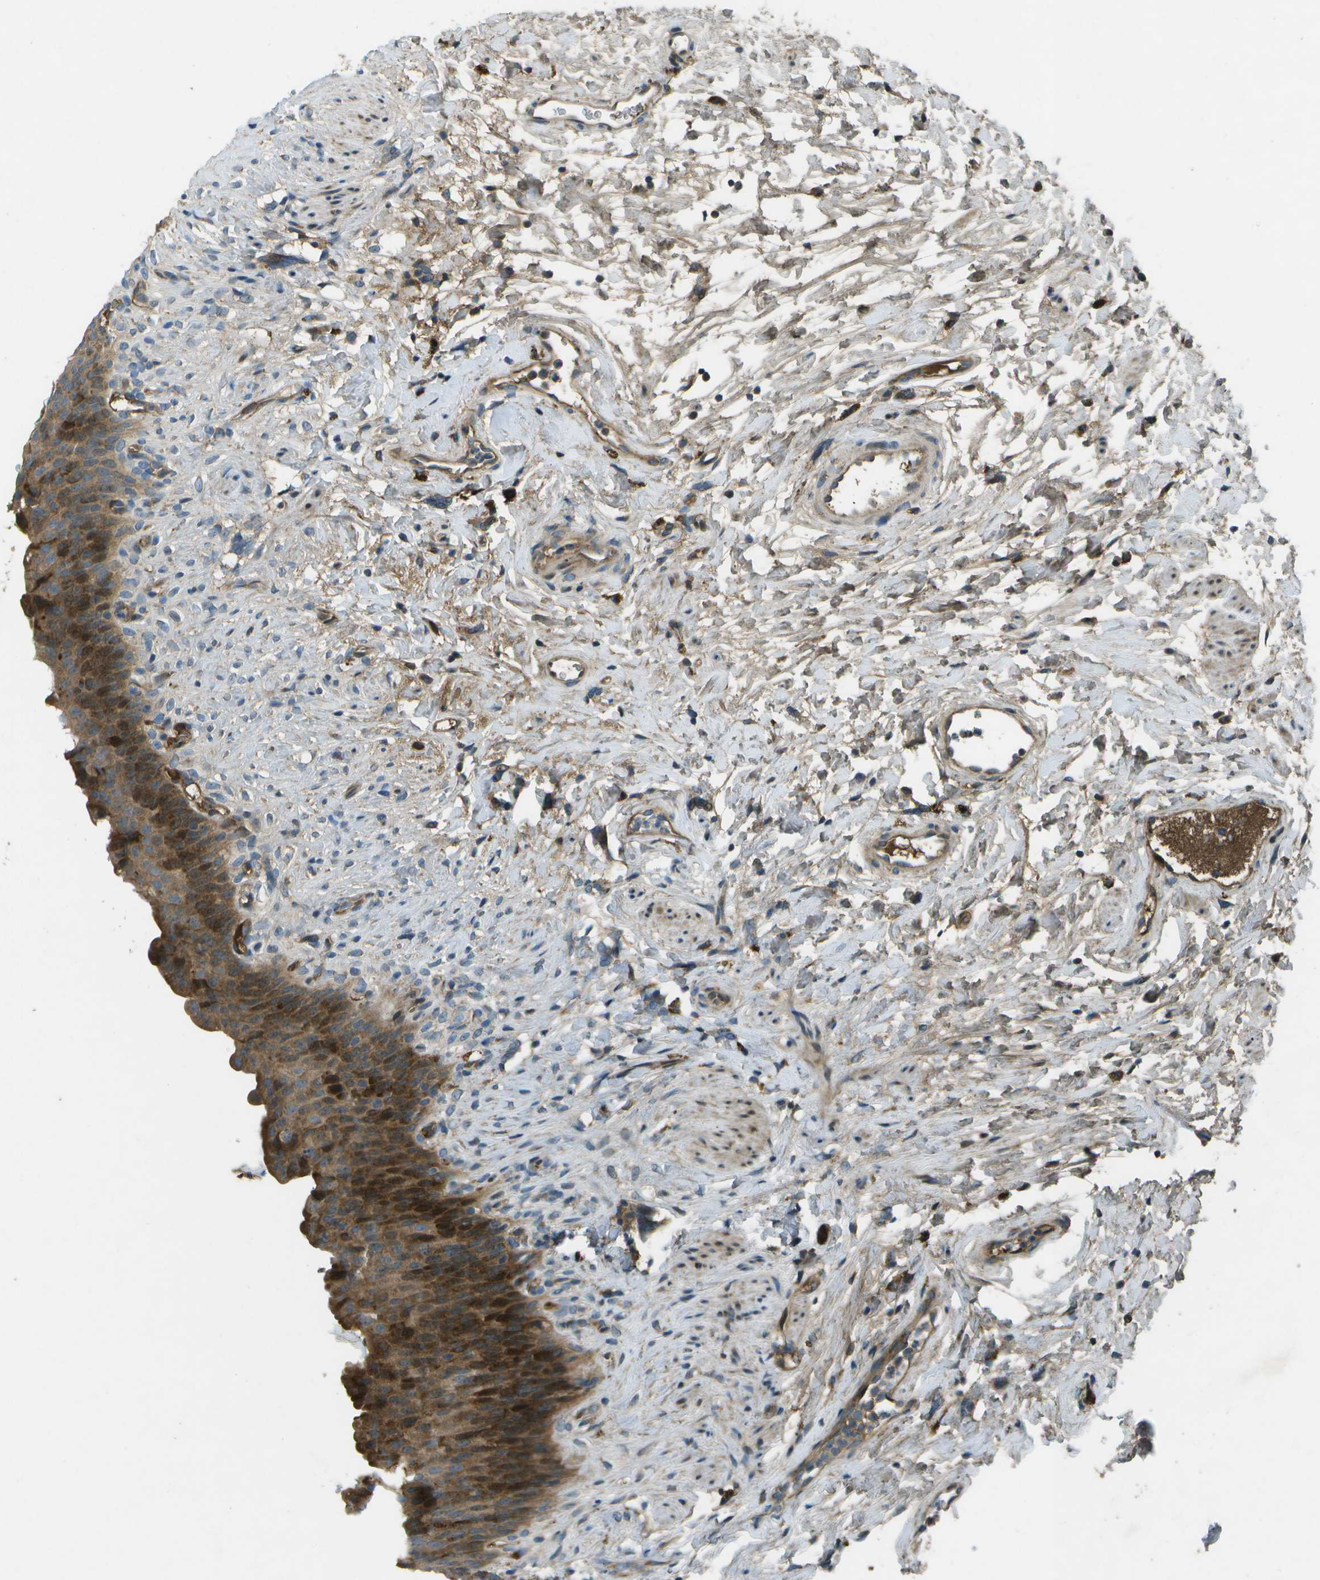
{"staining": {"intensity": "moderate", "quantity": ">75%", "location": "cytoplasmic/membranous"}, "tissue": "urinary bladder", "cell_type": "Urothelial cells", "image_type": "normal", "snomed": [{"axis": "morphology", "description": "Normal tissue, NOS"}, {"axis": "topography", "description": "Urinary bladder"}], "caption": "DAB (3,3'-diaminobenzidine) immunohistochemical staining of normal human urinary bladder shows moderate cytoplasmic/membranous protein staining in about >75% of urothelial cells. Using DAB (brown) and hematoxylin (blue) stains, captured at high magnification using brightfield microscopy.", "gene": "PXYLP1", "patient": {"sex": "female", "age": 79}}